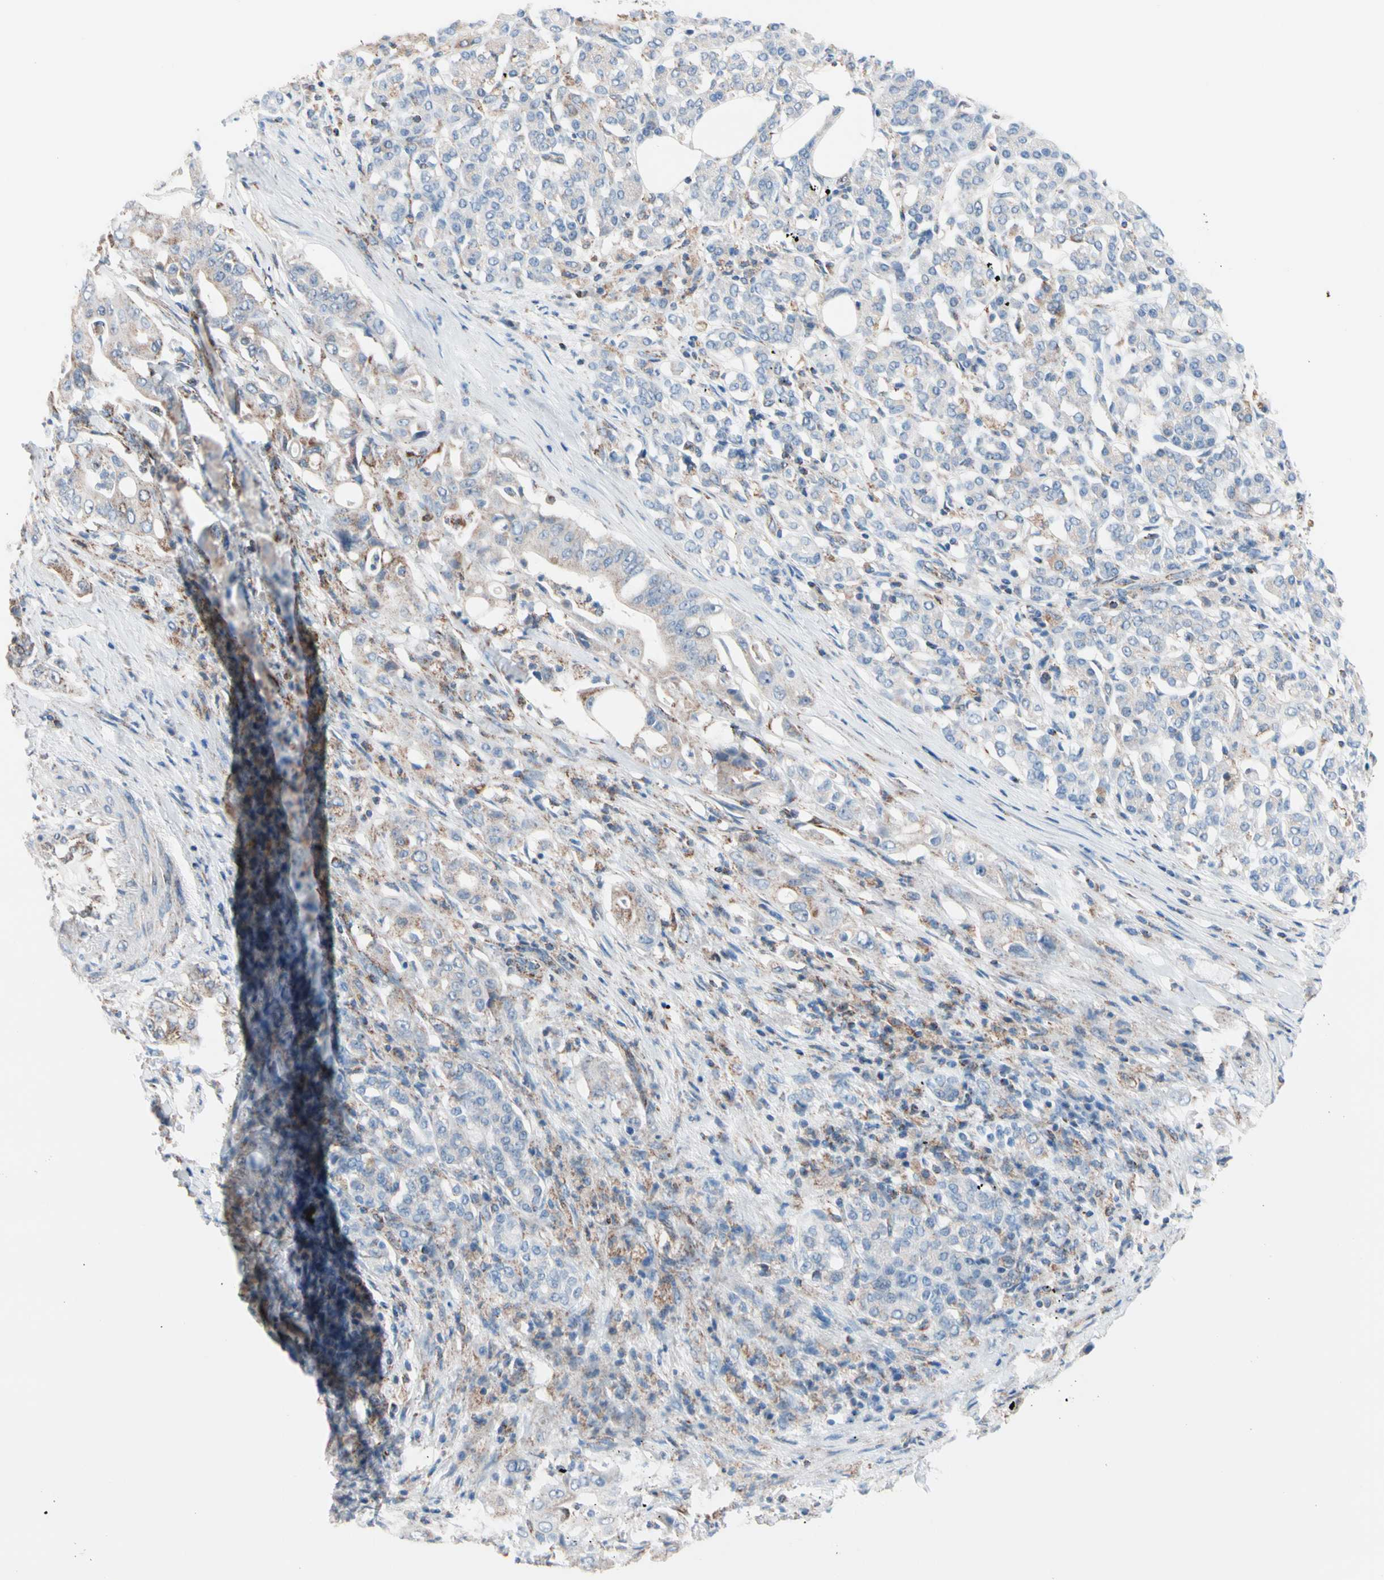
{"staining": {"intensity": "weak", "quantity": "25%-75%", "location": "cytoplasmic/membranous"}, "tissue": "pancreatic cancer", "cell_type": "Tumor cells", "image_type": "cancer", "snomed": [{"axis": "morphology", "description": "Normal tissue, NOS"}, {"axis": "topography", "description": "Pancreas"}], "caption": "Immunohistochemical staining of human pancreatic cancer shows weak cytoplasmic/membranous protein staining in approximately 25%-75% of tumor cells.", "gene": "HK1", "patient": {"sex": "male", "age": 42}}